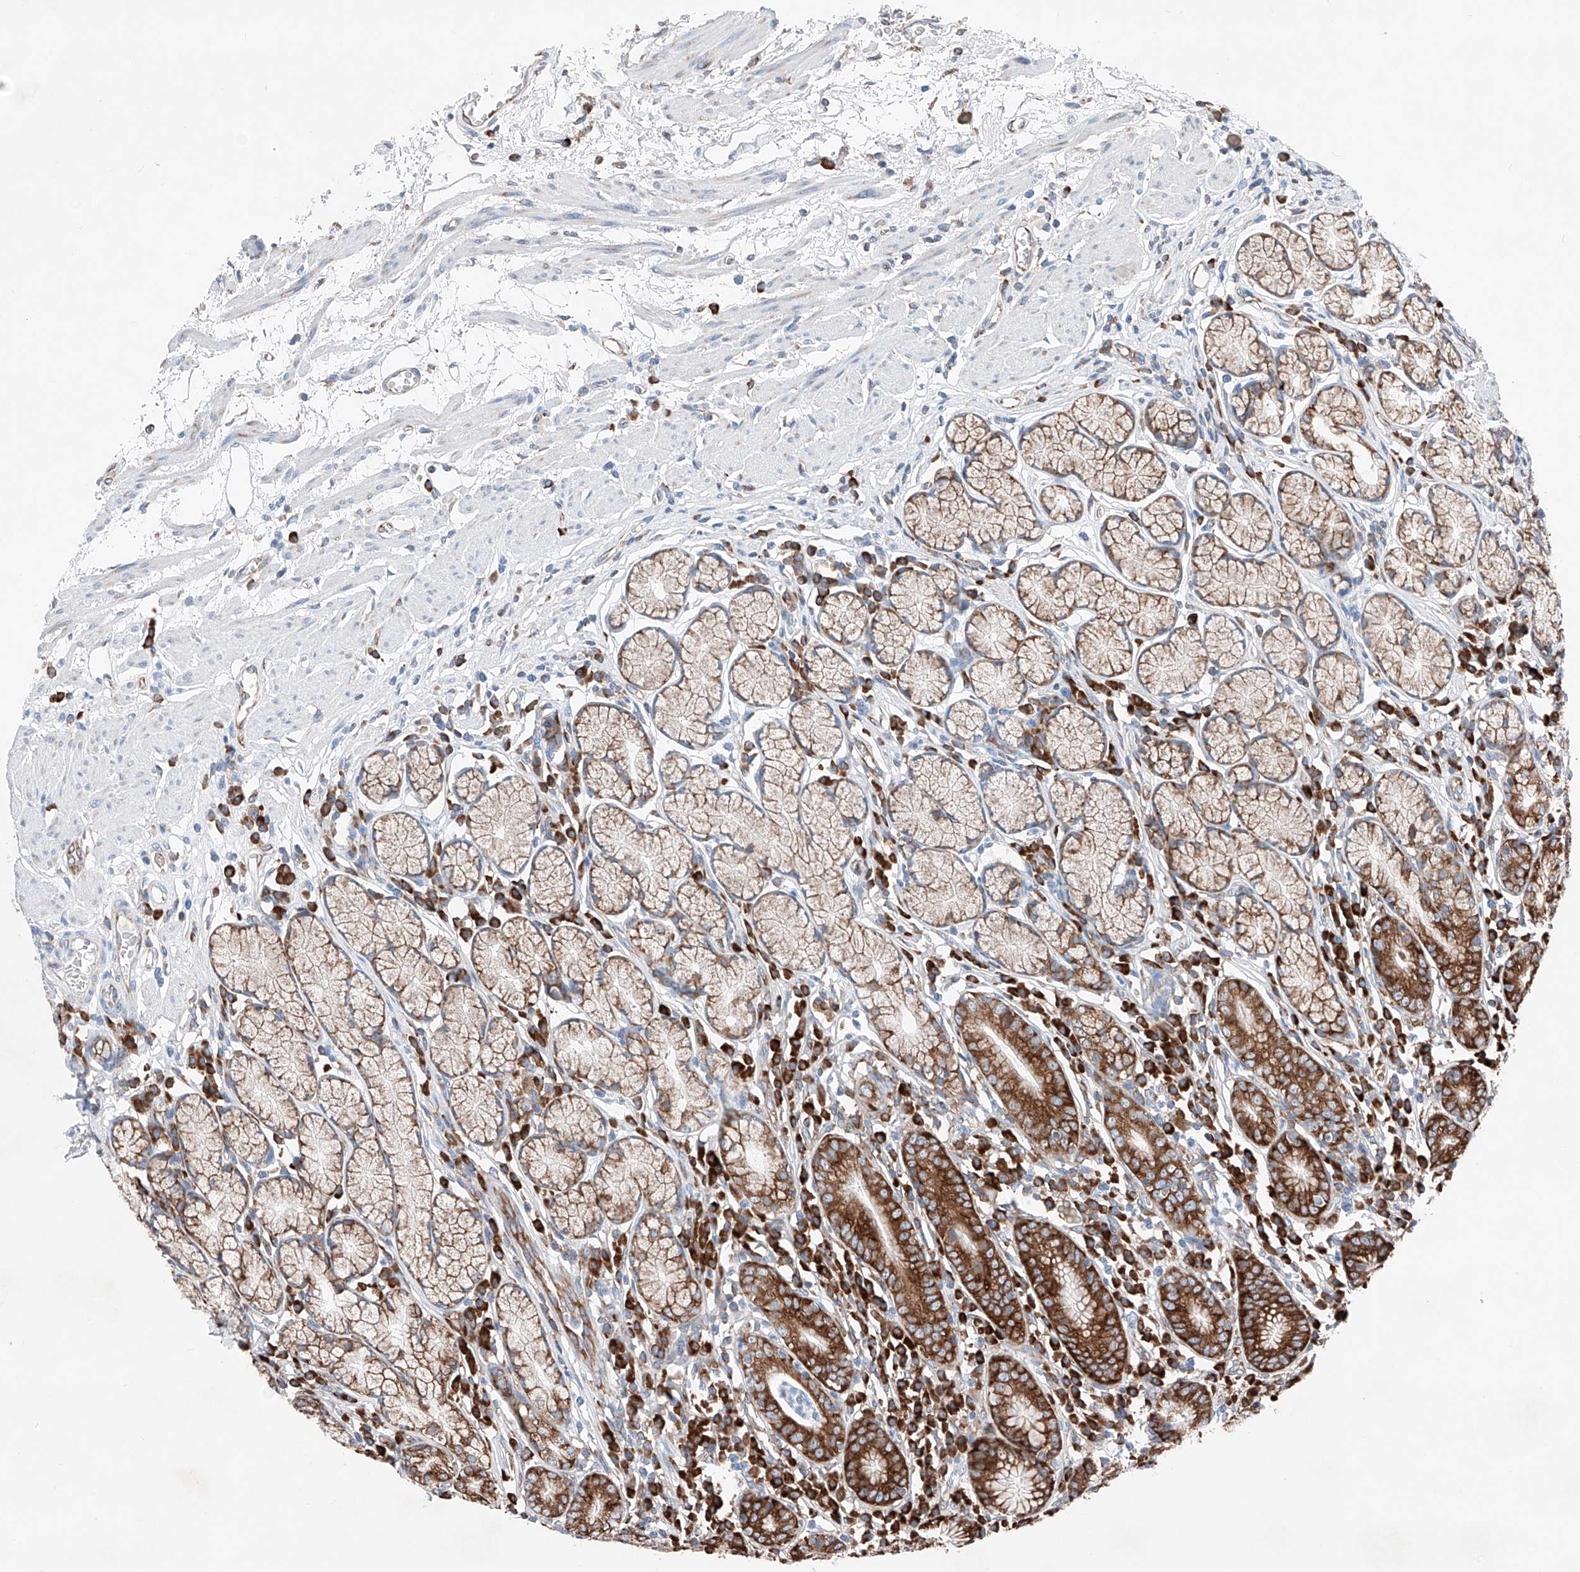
{"staining": {"intensity": "strong", "quantity": ">75%", "location": "cytoplasmic/membranous"}, "tissue": "stomach", "cell_type": "Glandular cells", "image_type": "normal", "snomed": [{"axis": "morphology", "description": "Normal tissue, NOS"}, {"axis": "topography", "description": "Stomach"}], "caption": "Glandular cells demonstrate strong cytoplasmic/membranous positivity in approximately >75% of cells in benign stomach.", "gene": "CRELD1", "patient": {"sex": "male", "age": 55}}